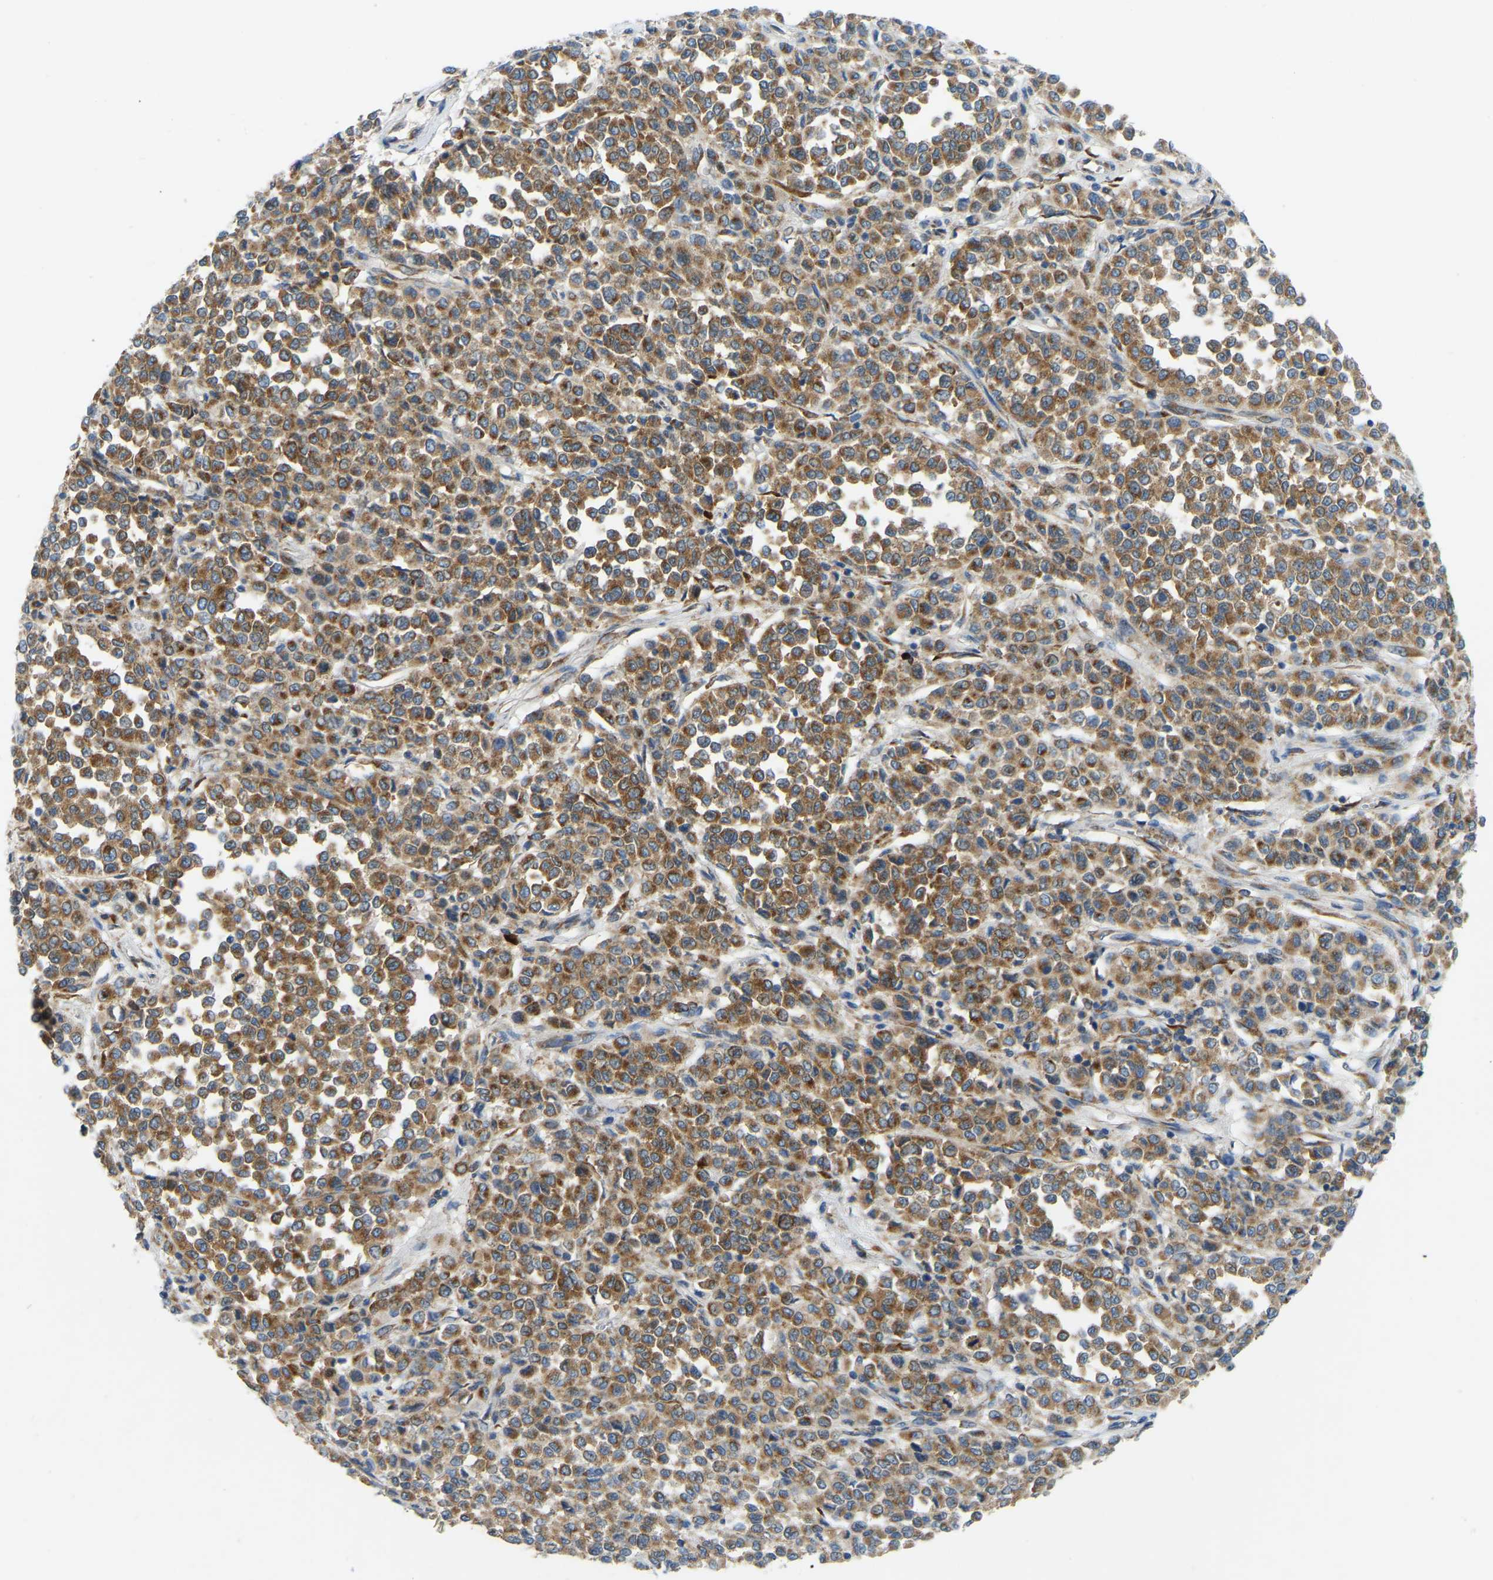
{"staining": {"intensity": "moderate", "quantity": ">75%", "location": "cytoplasmic/membranous"}, "tissue": "melanoma", "cell_type": "Tumor cells", "image_type": "cancer", "snomed": [{"axis": "morphology", "description": "Malignant melanoma, Metastatic site"}, {"axis": "topography", "description": "Pancreas"}], "caption": "Human malignant melanoma (metastatic site) stained for a protein (brown) exhibits moderate cytoplasmic/membranous positive positivity in approximately >75% of tumor cells.", "gene": "SND1", "patient": {"sex": "female", "age": 30}}